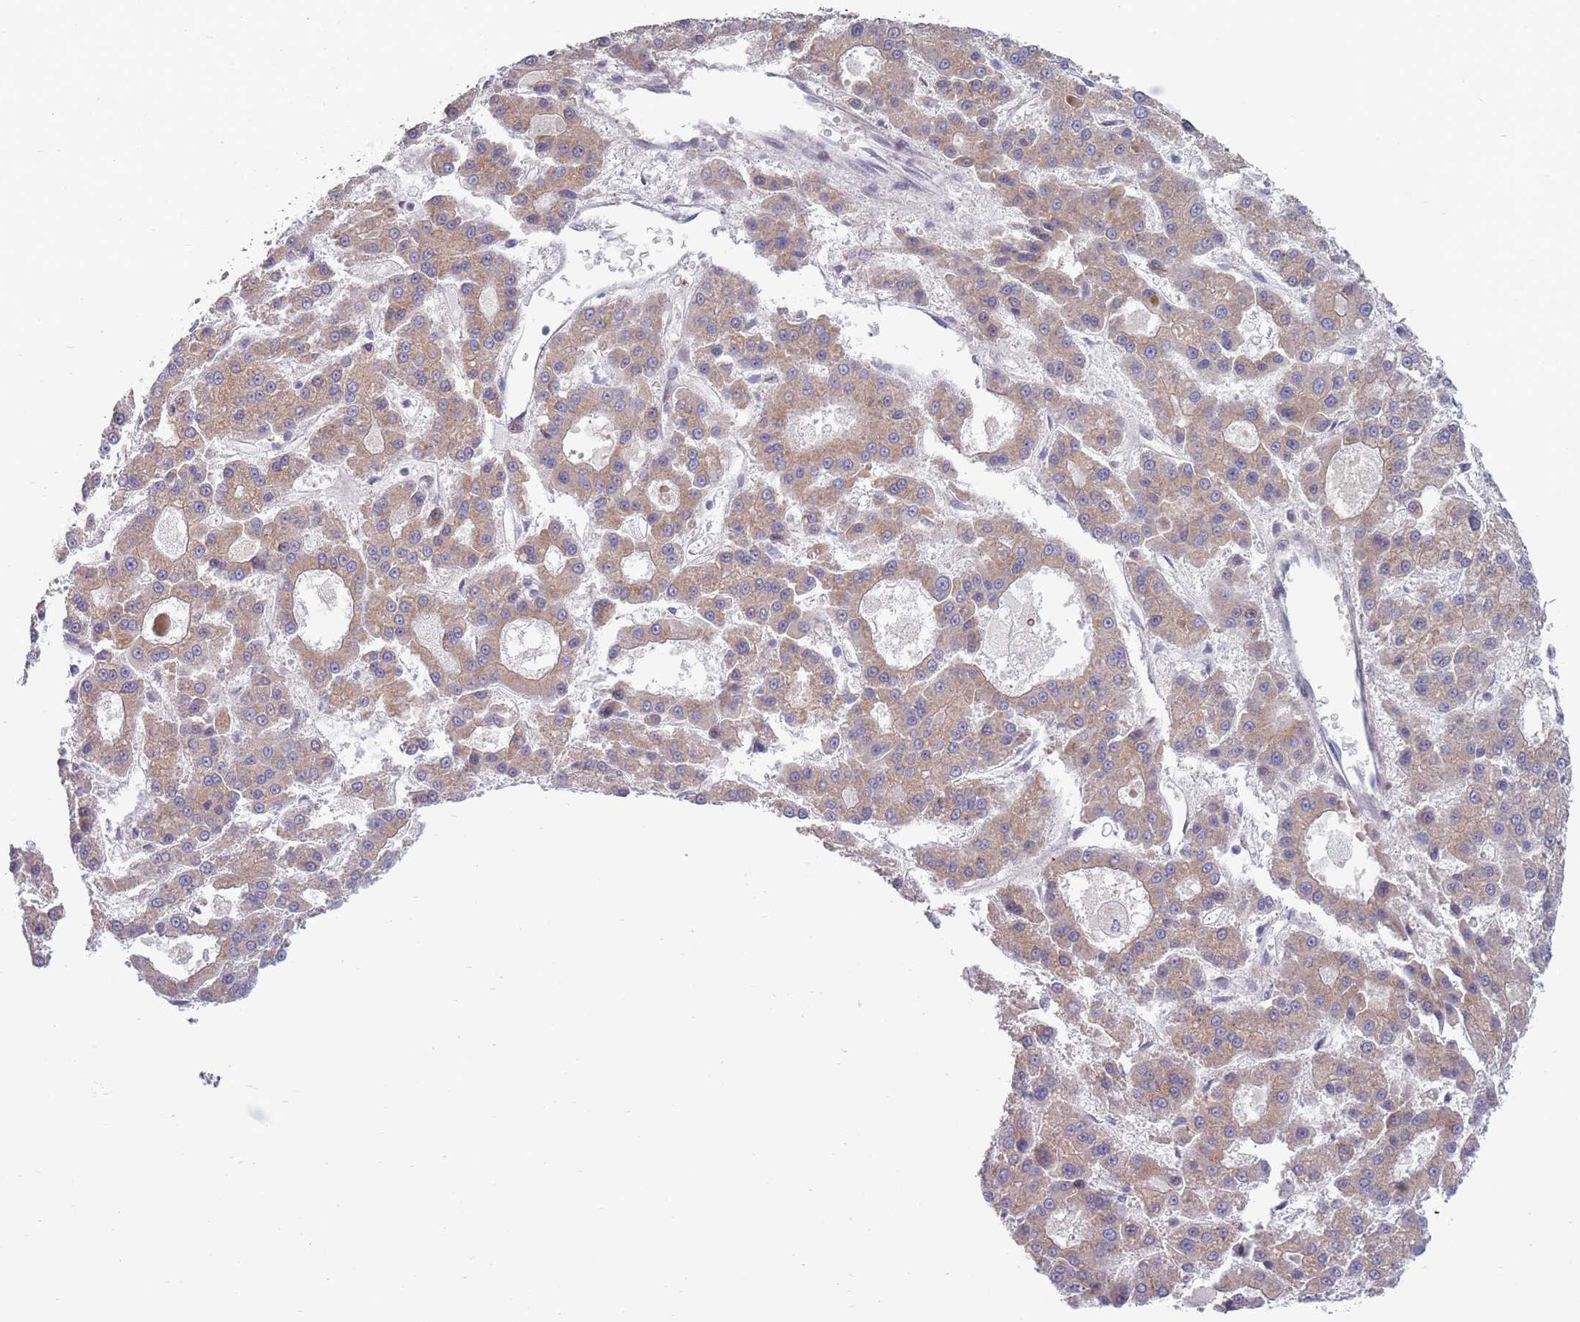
{"staining": {"intensity": "weak", "quantity": ">75%", "location": "cytoplasmic/membranous"}, "tissue": "liver cancer", "cell_type": "Tumor cells", "image_type": "cancer", "snomed": [{"axis": "morphology", "description": "Carcinoma, Hepatocellular, NOS"}, {"axis": "topography", "description": "Liver"}], "caption": "A brown stain shows weak cytoplasmic/membranous expression of a protein in human liver cancer tumor cells.", "gene": "CLNS1A", "patient": {"sex": "male", "age": 70}}